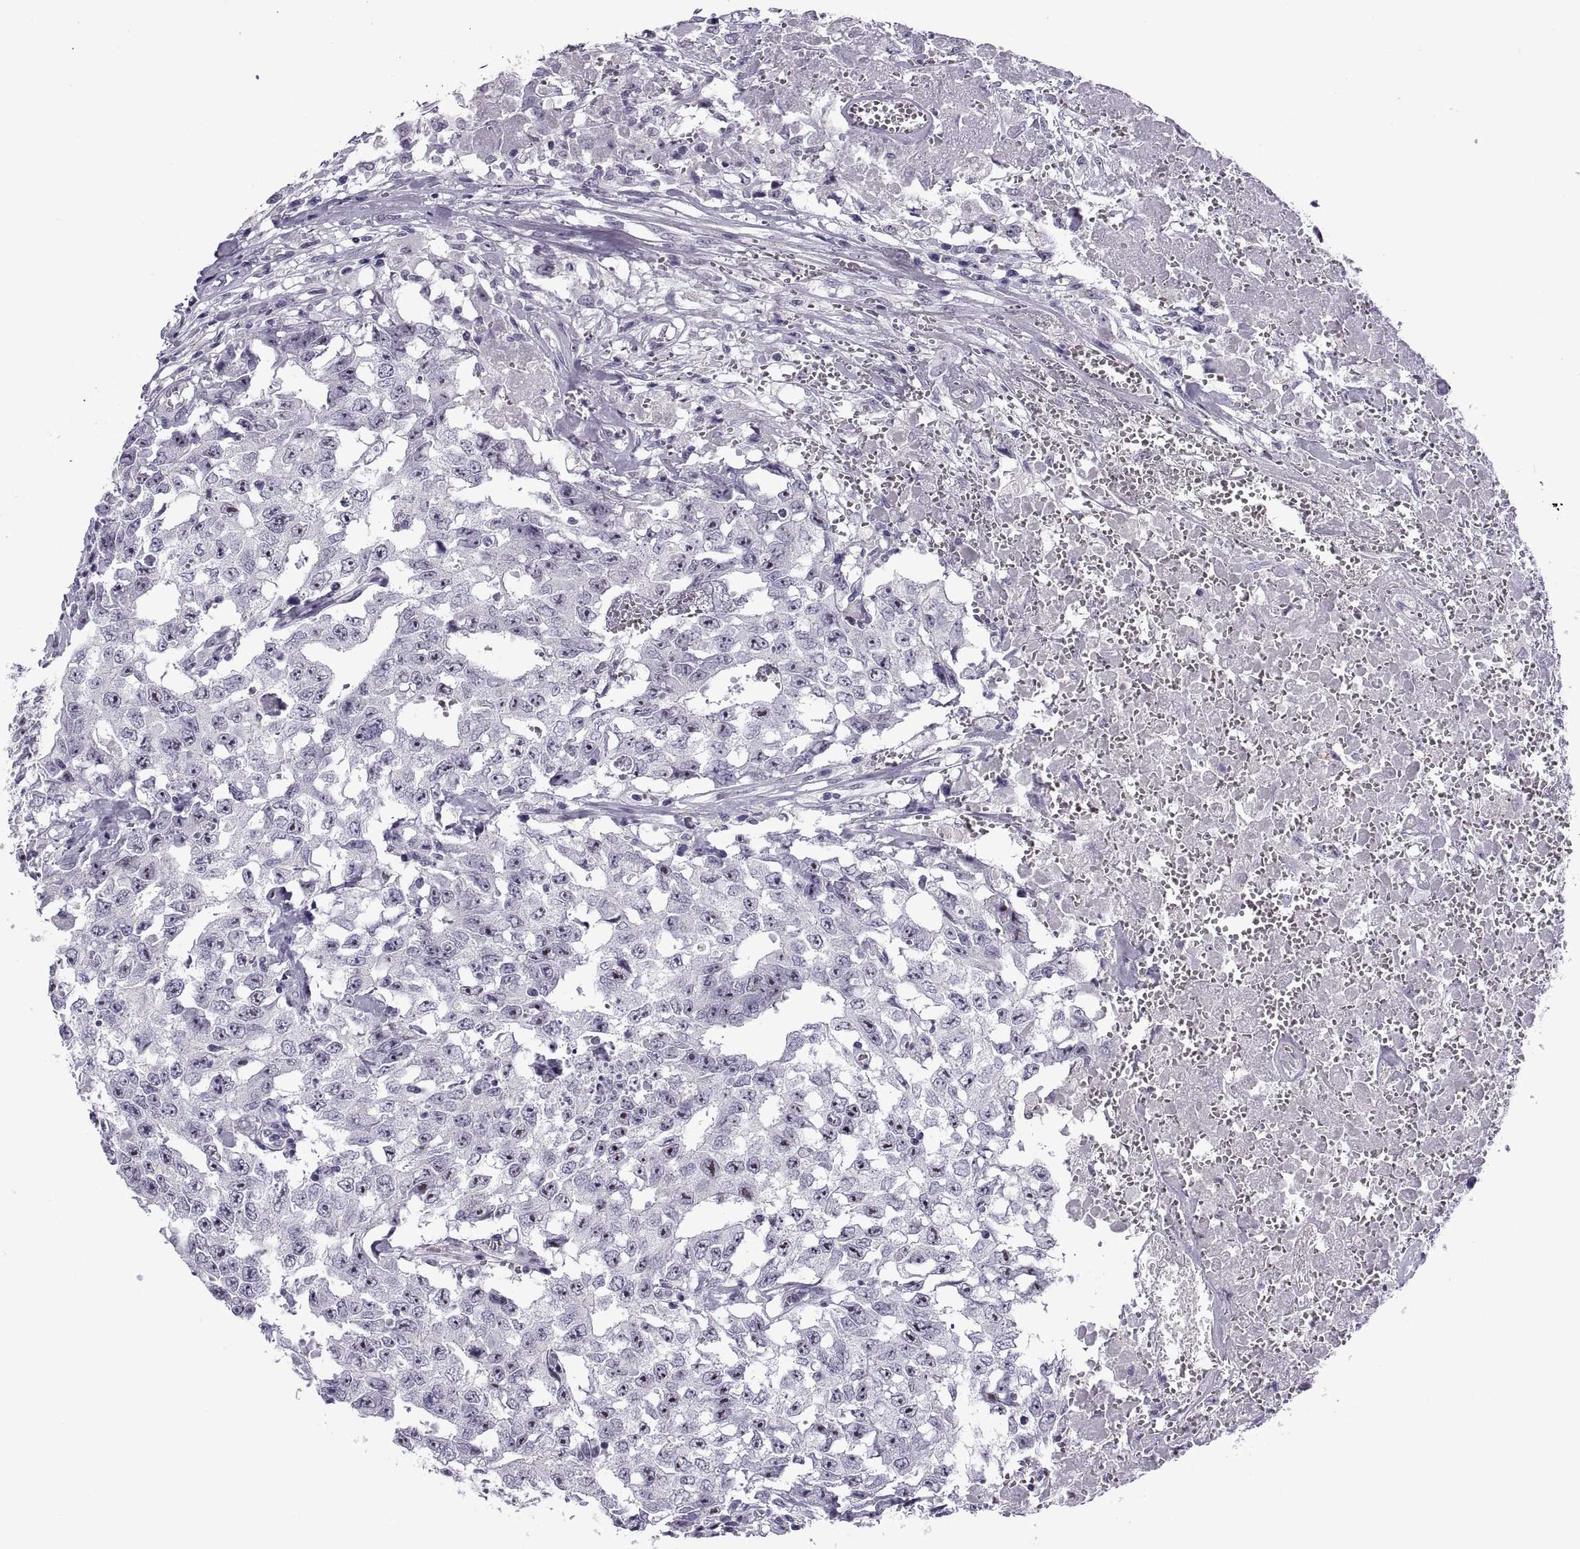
{"staining": {"intensity": "negative", "quantity": "none", "location": "none"}, "tissue": "testis cancer", "cell_type": "Tumor cells", "image_type": "cancer", "snomed": [{"axis": "morphology", "description": "Carcinoma, Embryonal, NOS"}, {"axis": "topography", "description": "Testis"}], "caption": "There is no significant staining in tumor cells of testis embryonal carcinoma. (DAB (3,3'-diaminobenzidine) immunohistochemistry visualized using brightfield microscopy, high magnification).", "gene": "TBC1D3G", "patient": {"sex": "male", "age": 36}}